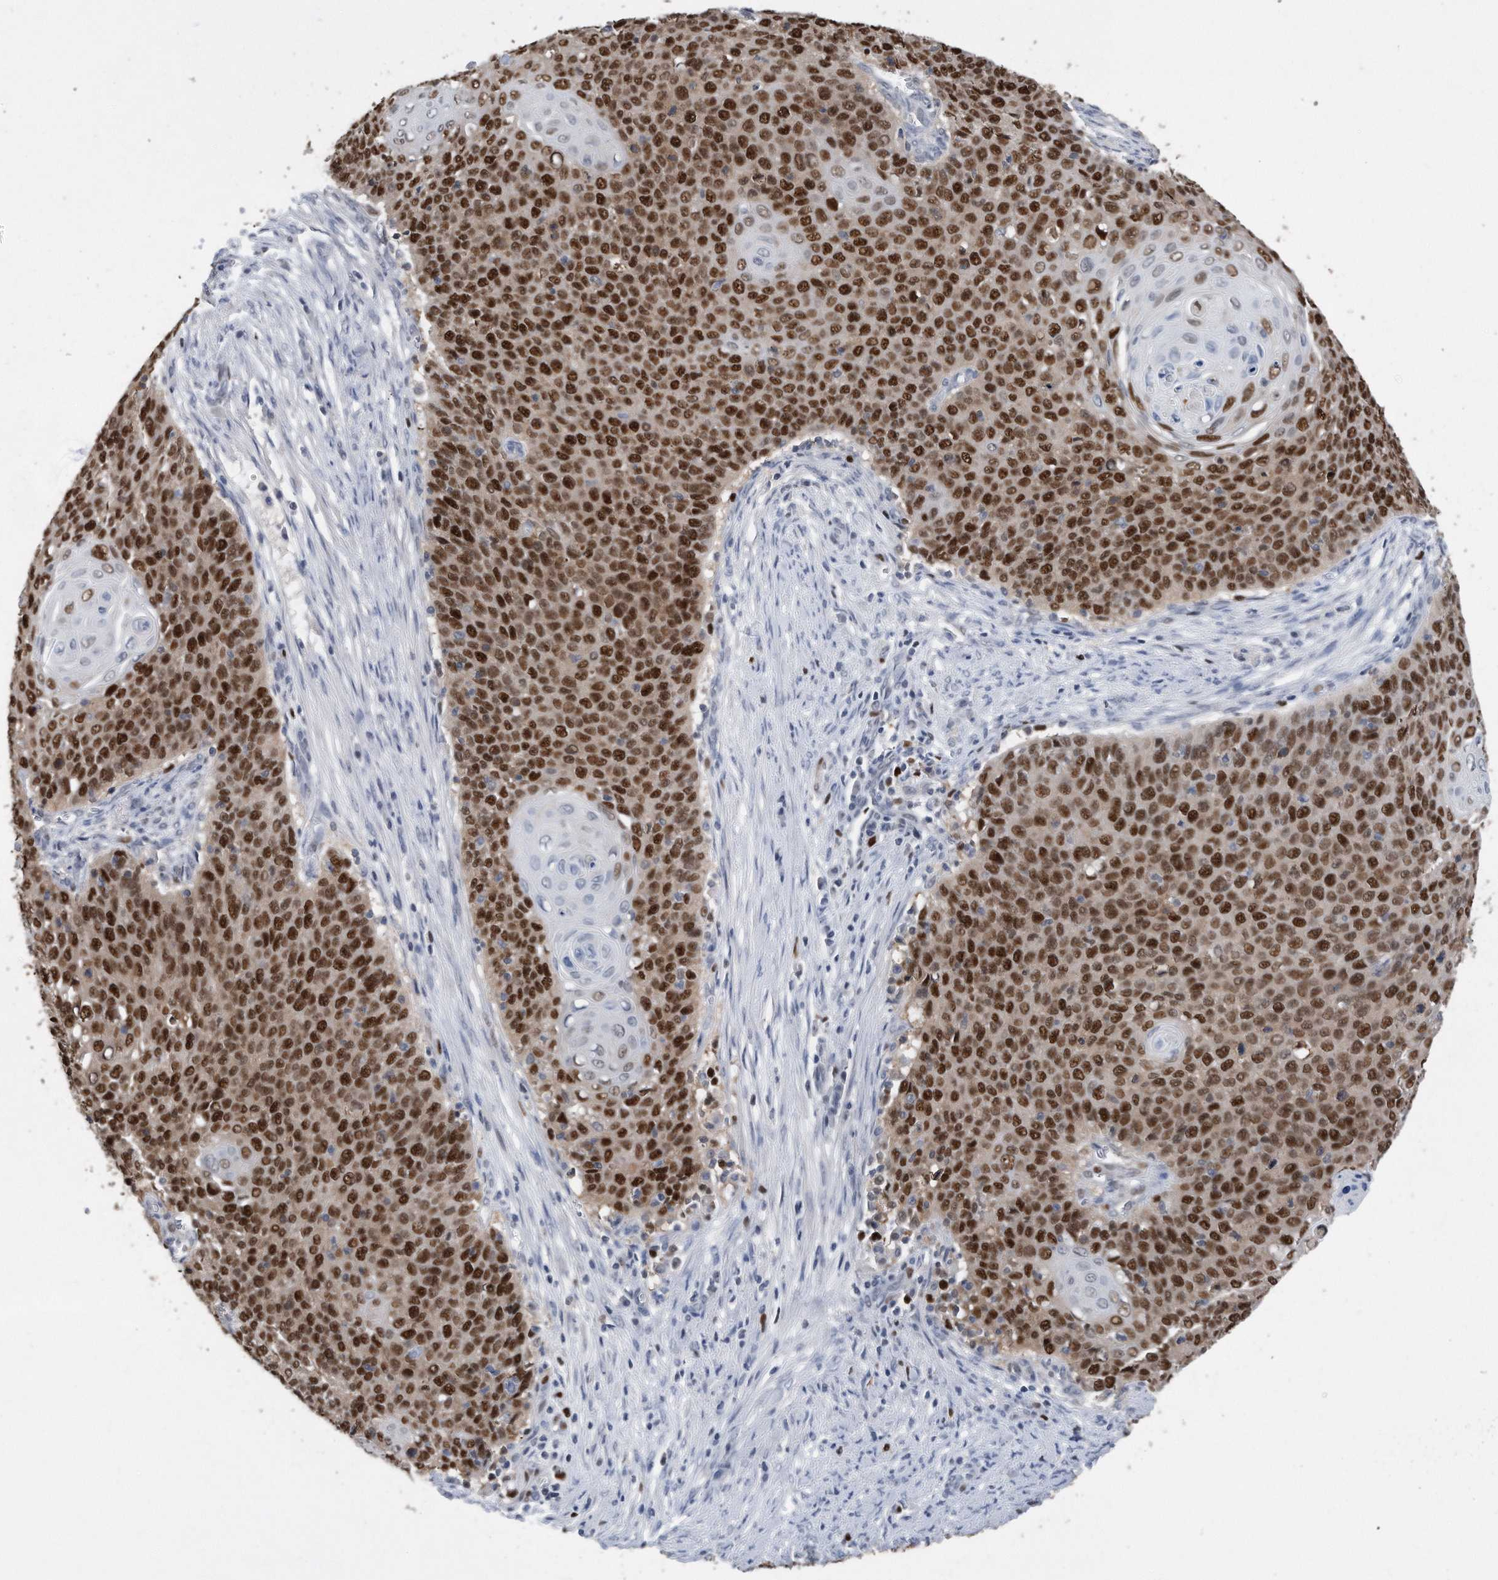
{"staining": {"intensity": "strong", "quantity": ">75%", "location": "nuclear"}, "tissue": "cervical cancer", "cell_type": "Tumor cells", "image_type": "cancer", "snomed": [{"axis": "morphology", "description": "Squamous cell carcinoma, NOS"}, {"axis": "topography", "description": "Cervix"}], "caption": "A brown stain labels strong nuclear staining of a protein in cervical cancer (squamous cell carcinoma) tumor cells.", "gene": "PCNA", "patient": {"sex": "female", "age": 39}}